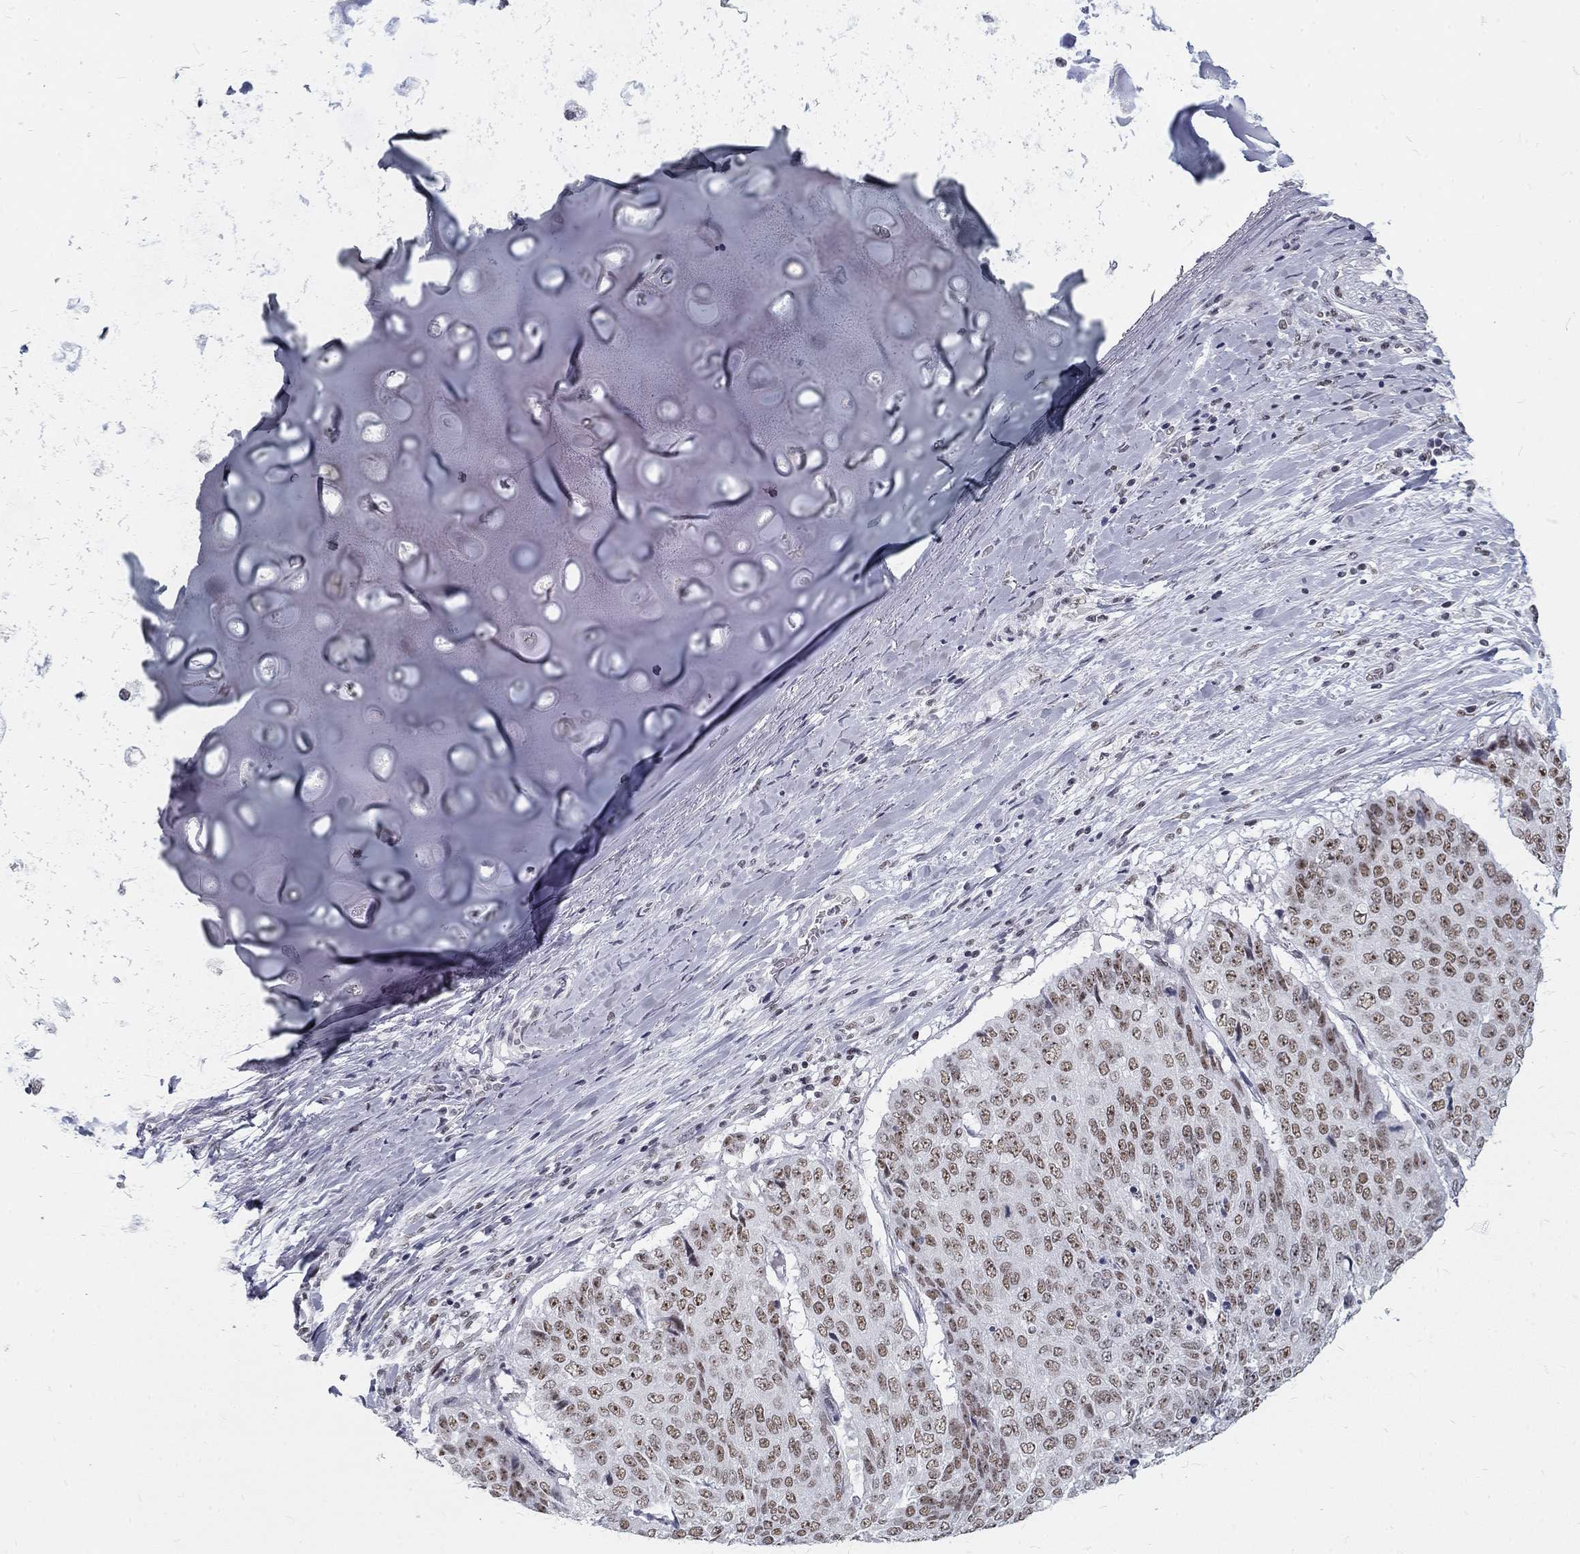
{"staining": {"intensity": "weak", "quantity": "25%-75%", "location": "nuclear"}, "tissue": "lung cancer", "cell_type": "Tumor cells", "image_type": "cancer", "snomed": [{"axis": "morphology", "description": "Normal tissue, NOS"}, {"axis": "morphology", "description": "Squamous cell carcinoma, NOS"}, {"axis": "topography", "description": "Bronchus"}, {"axis": "topography", "description": "Lung"}], "caption": "Lung cancer (squamous cell carcinoma) stained with immunohistochemistry (IHC) exhibits weak nuclear positivity in about 25%-75% of tumor cells.", "gene": "SNORC", "patient": {"sex": "male", "age": 64}}